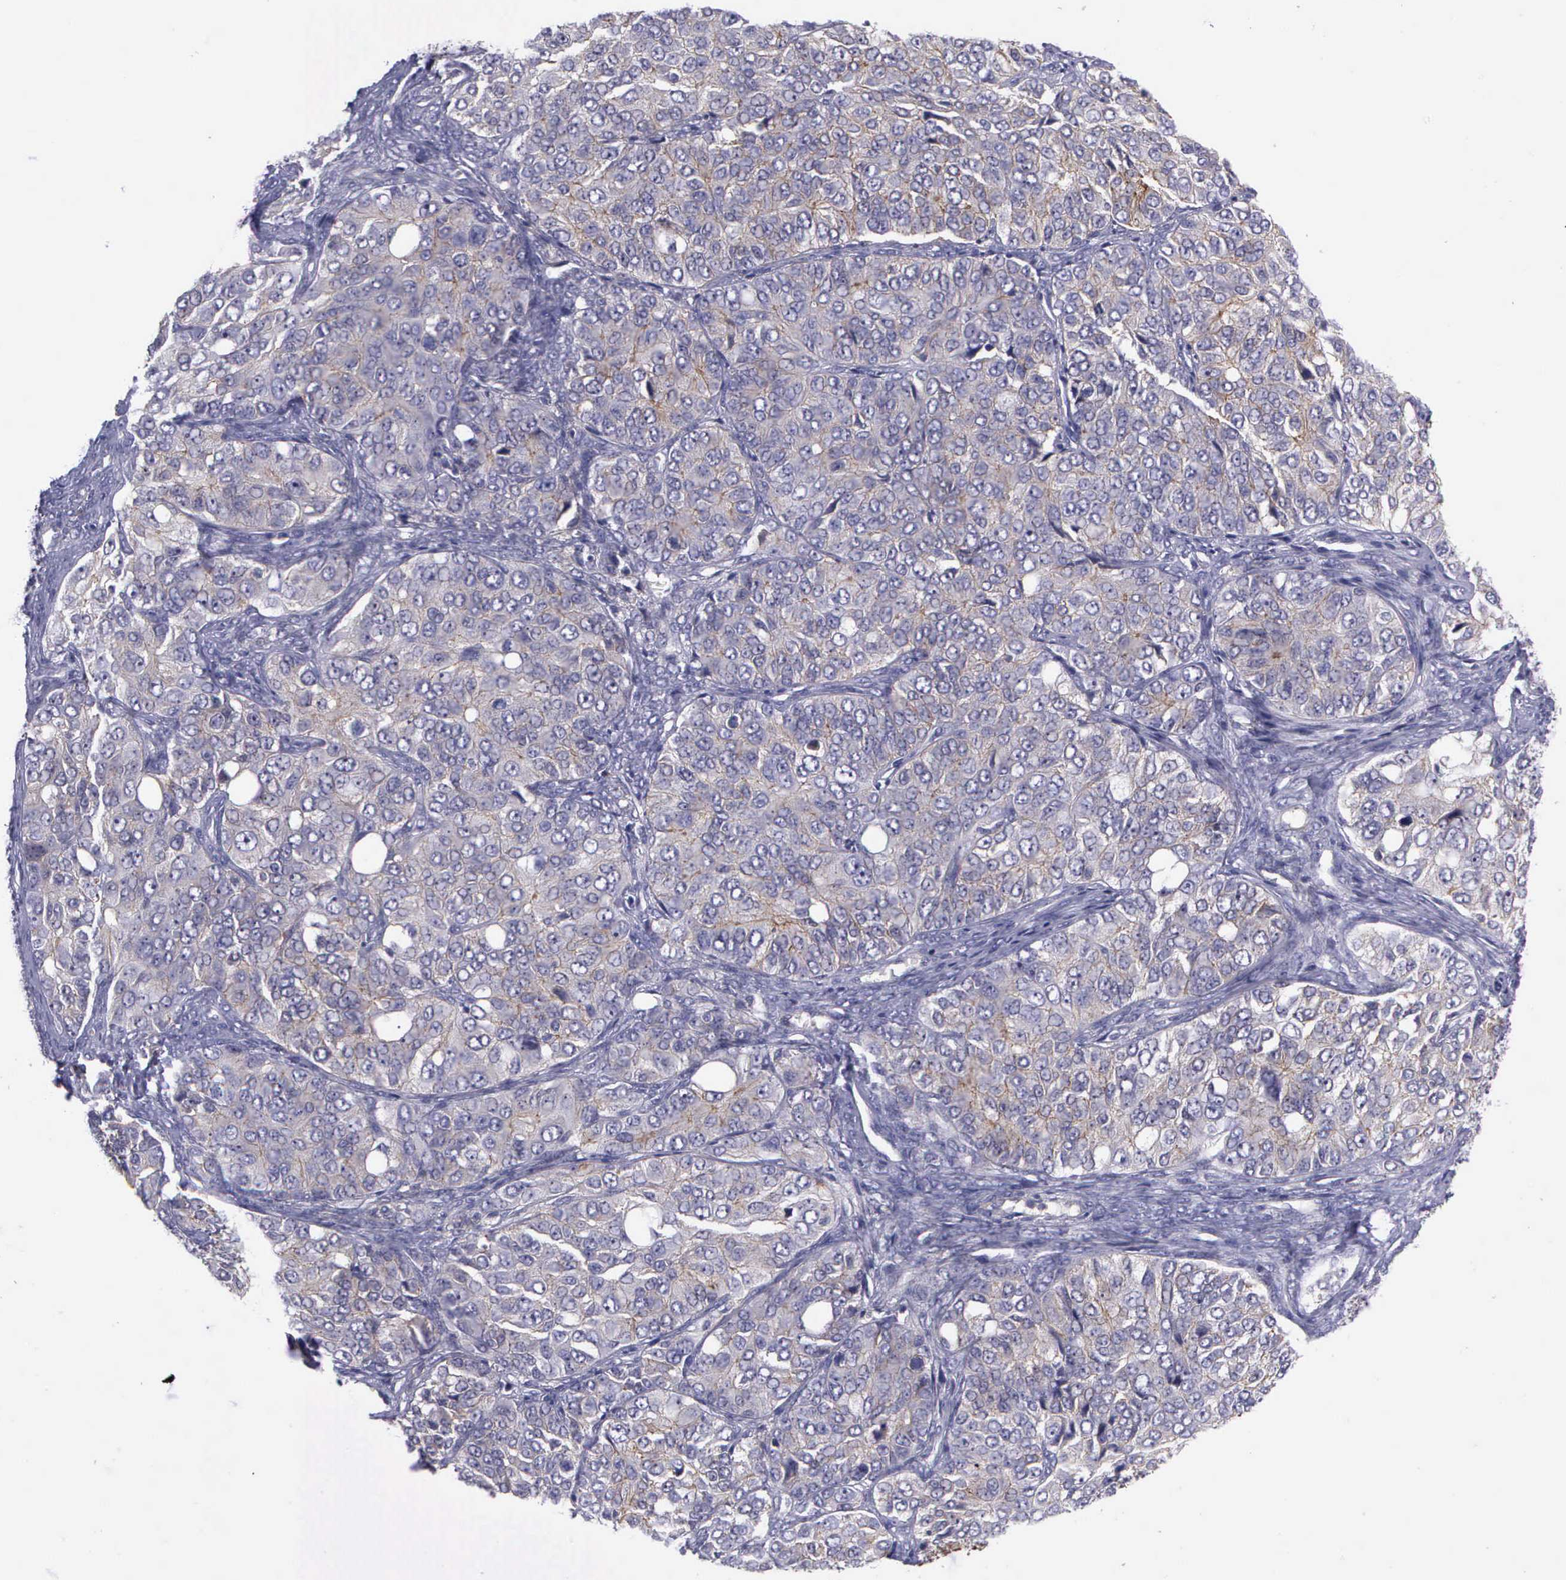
{"staining": {"intensity": "negative", "quantity": "none", "location": "none"}, "tissue": "ovarian cancer", "cell_type": "Tumor cells", "image_type": "cancer", "snomed": [{"axis": "morphology", "description": "Carcinoma, endometroid"}, {"axis": "topography", "description": "Ovary"}], "caption": "Human endometroid carcinoma (ovarian) stained for a protein using immunohistochemistry shows no expression in tumor cells.", "gene": "MICAL3", "patient": {"sex": "female", "age": 51}}